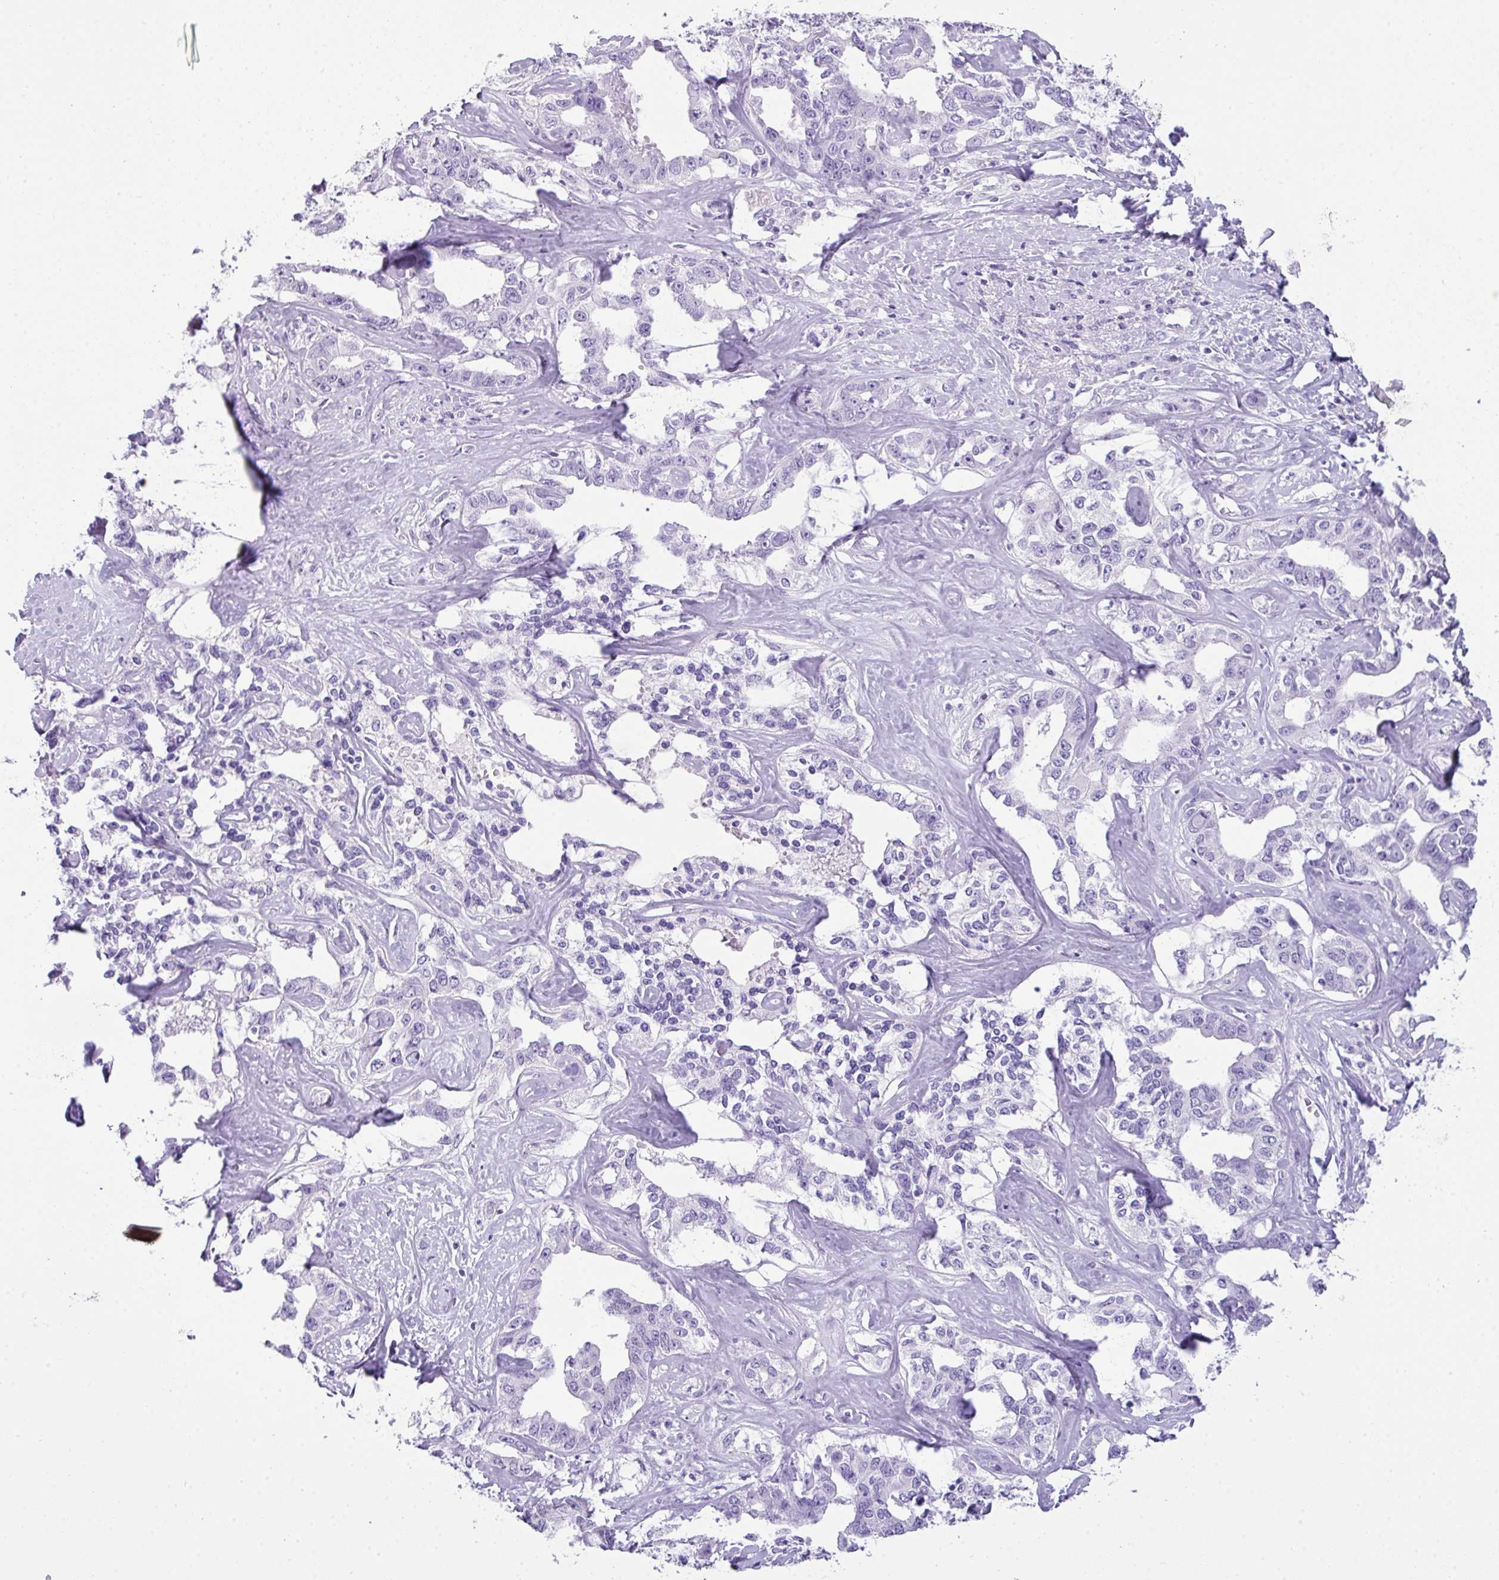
{"staining": {"intensity": "negative", "quantity": "none", "location": "none"}, "tissue": "liver cancer", "cell_type": "Tumor cells", "image_type": "cancer", "snomed": [{"axis": "morphology", "description": "Cholangiocarcinoma"}, {"axis": "topography", "description": "Liver"}], "caption": "The image exhibits no significant expression in tumor cells of liver cancer.", "gene": "TNP1", "patient": {"sex": "male", "age": 59}}